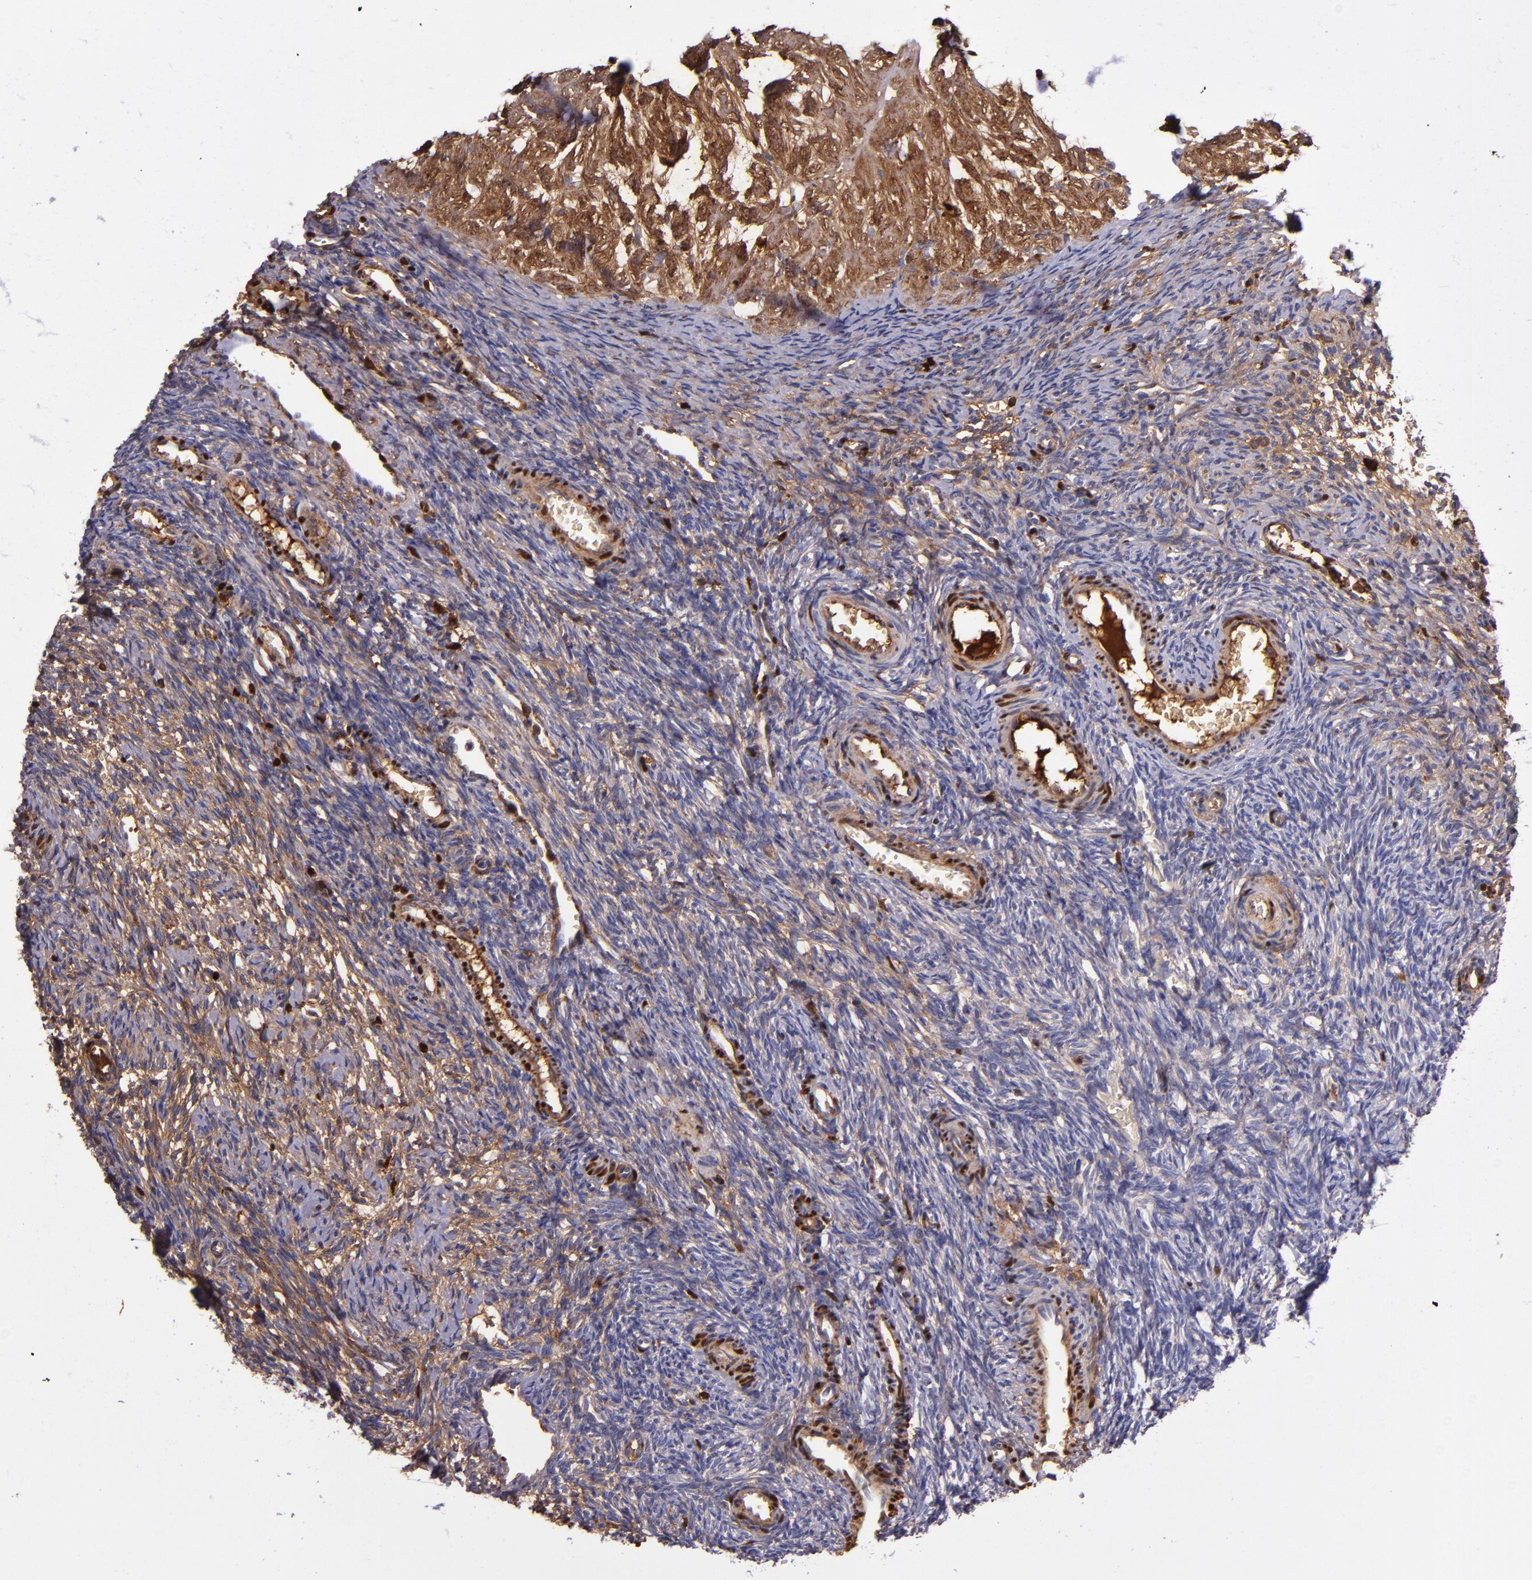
{"staining": {"intensity": "moderate", "quantity": ">75%", "location": "cytoplasmic/membranous"}, "tissue": "ovary", "cell_type": "Follicle cells", "image_type": "normal", "snomed": [{"axis": "morphology", "description": "Normal tissue, NOS"}, {"axis": "topography", "description": "Ovary"}], "caption": "Protein expression analysis of normal human ovary reveals moderate cytoplasmic/membranous staining in about >75% of follicle cells. (IHC, brightfield microscopy, high magnification).", "gene": "CLEC3B", "patient": {"sex": "female", "age": 39}}